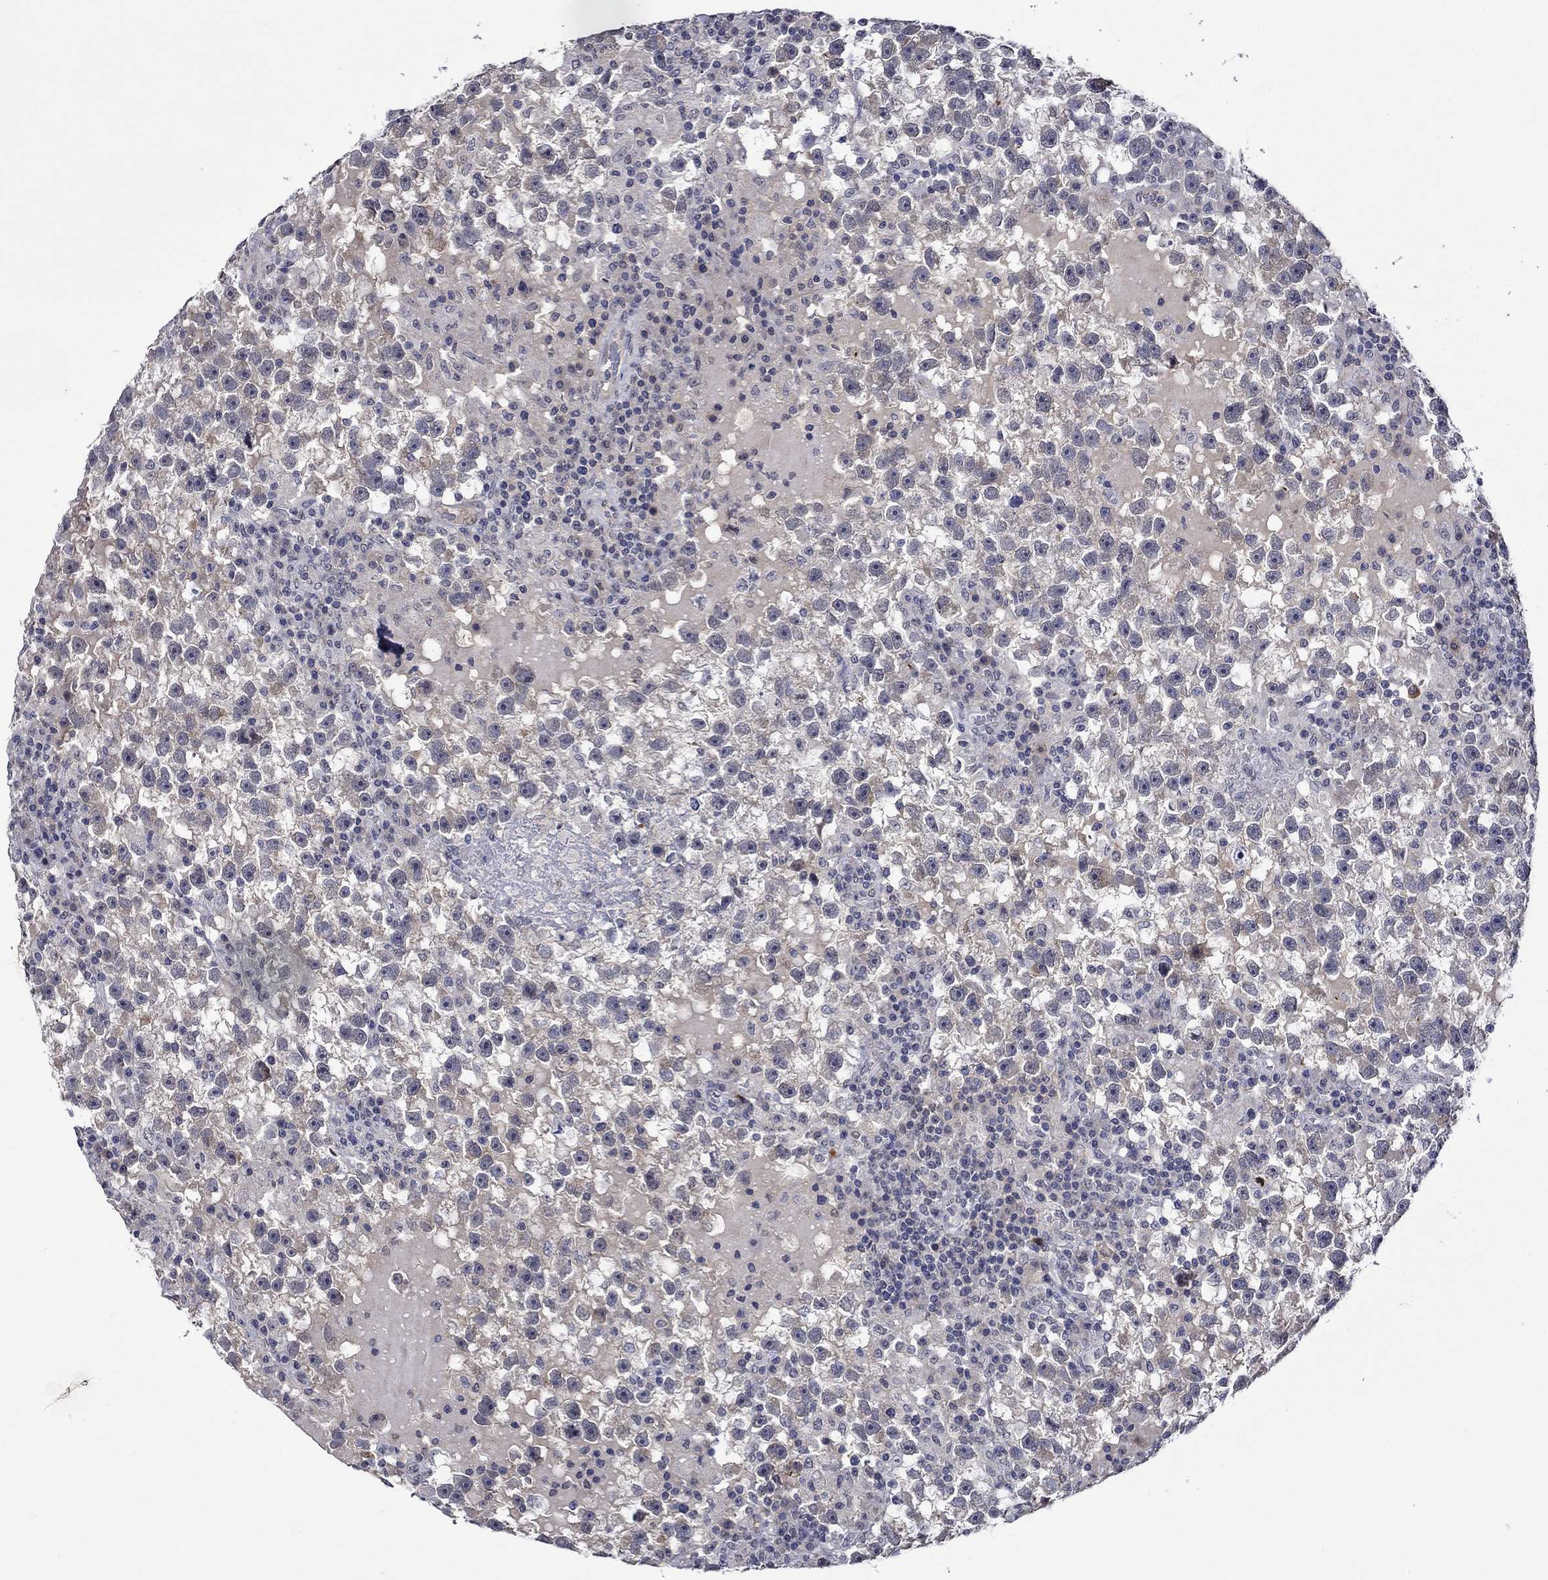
{"staining": {"intensity": "negative", "quantity": "none", "location": "none"}, "tissue": "testis cancer", "cell_type": "Tumor cells", "image_type": "cancer", "snomed": [{"axis": "morphology", "description": "Seminoma, NOS"}, {"axis": "topography", "description": "Testis"}], "caption": "A high-resolution histopathology image shows immunohistochemistry staining of testis cancer (seminoma), which shows no significant expression in tumor cells. (Brightfield microscopy of DAB (3,3'-diaminobenzidine) immunohistochemistry (IHC) at high magnification).", "gene": "DDX3Y", "patient": {"sex": "male", "age": 47}}